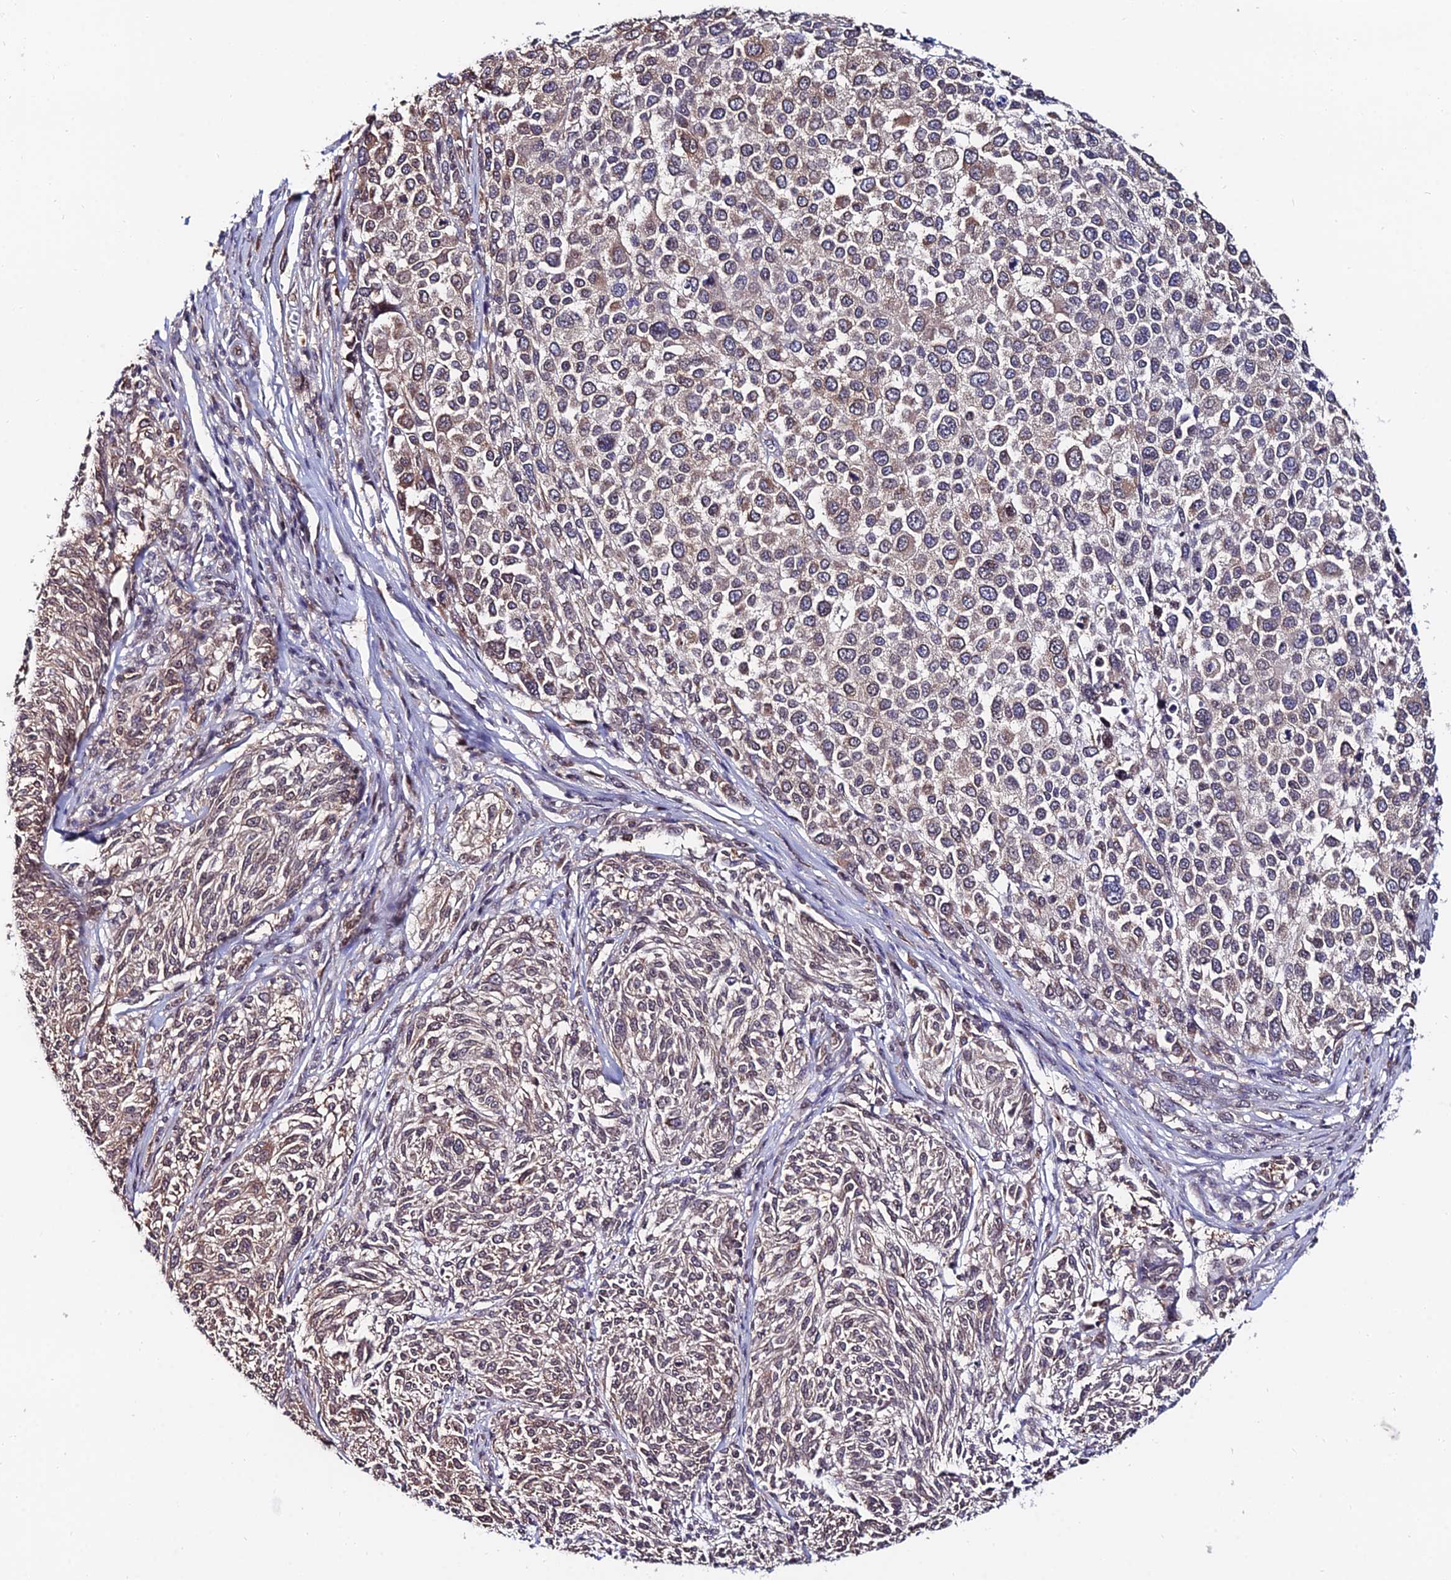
{"staining": {"intensity": "moderate", "quantity": "25%-75%", "location": "cytoplasmic/membranous"}, "tissue": "melanoma", "cell_type": "Tumor cells", "image_type": "cancer", "snomed": [{"axis": "morphology", "description": "Malignant melanoma, NOS"}, {"axis": "topography", "description": "Skin of trunk"}], "caption": "Immunohistochemical staining of human melanoma shows moderate cytoplasmic/membranous protein expression in approximately 25%-75% of tumor cells.", "gene": "INPP4A", "patient": {"sex": "male", "age": 71}}